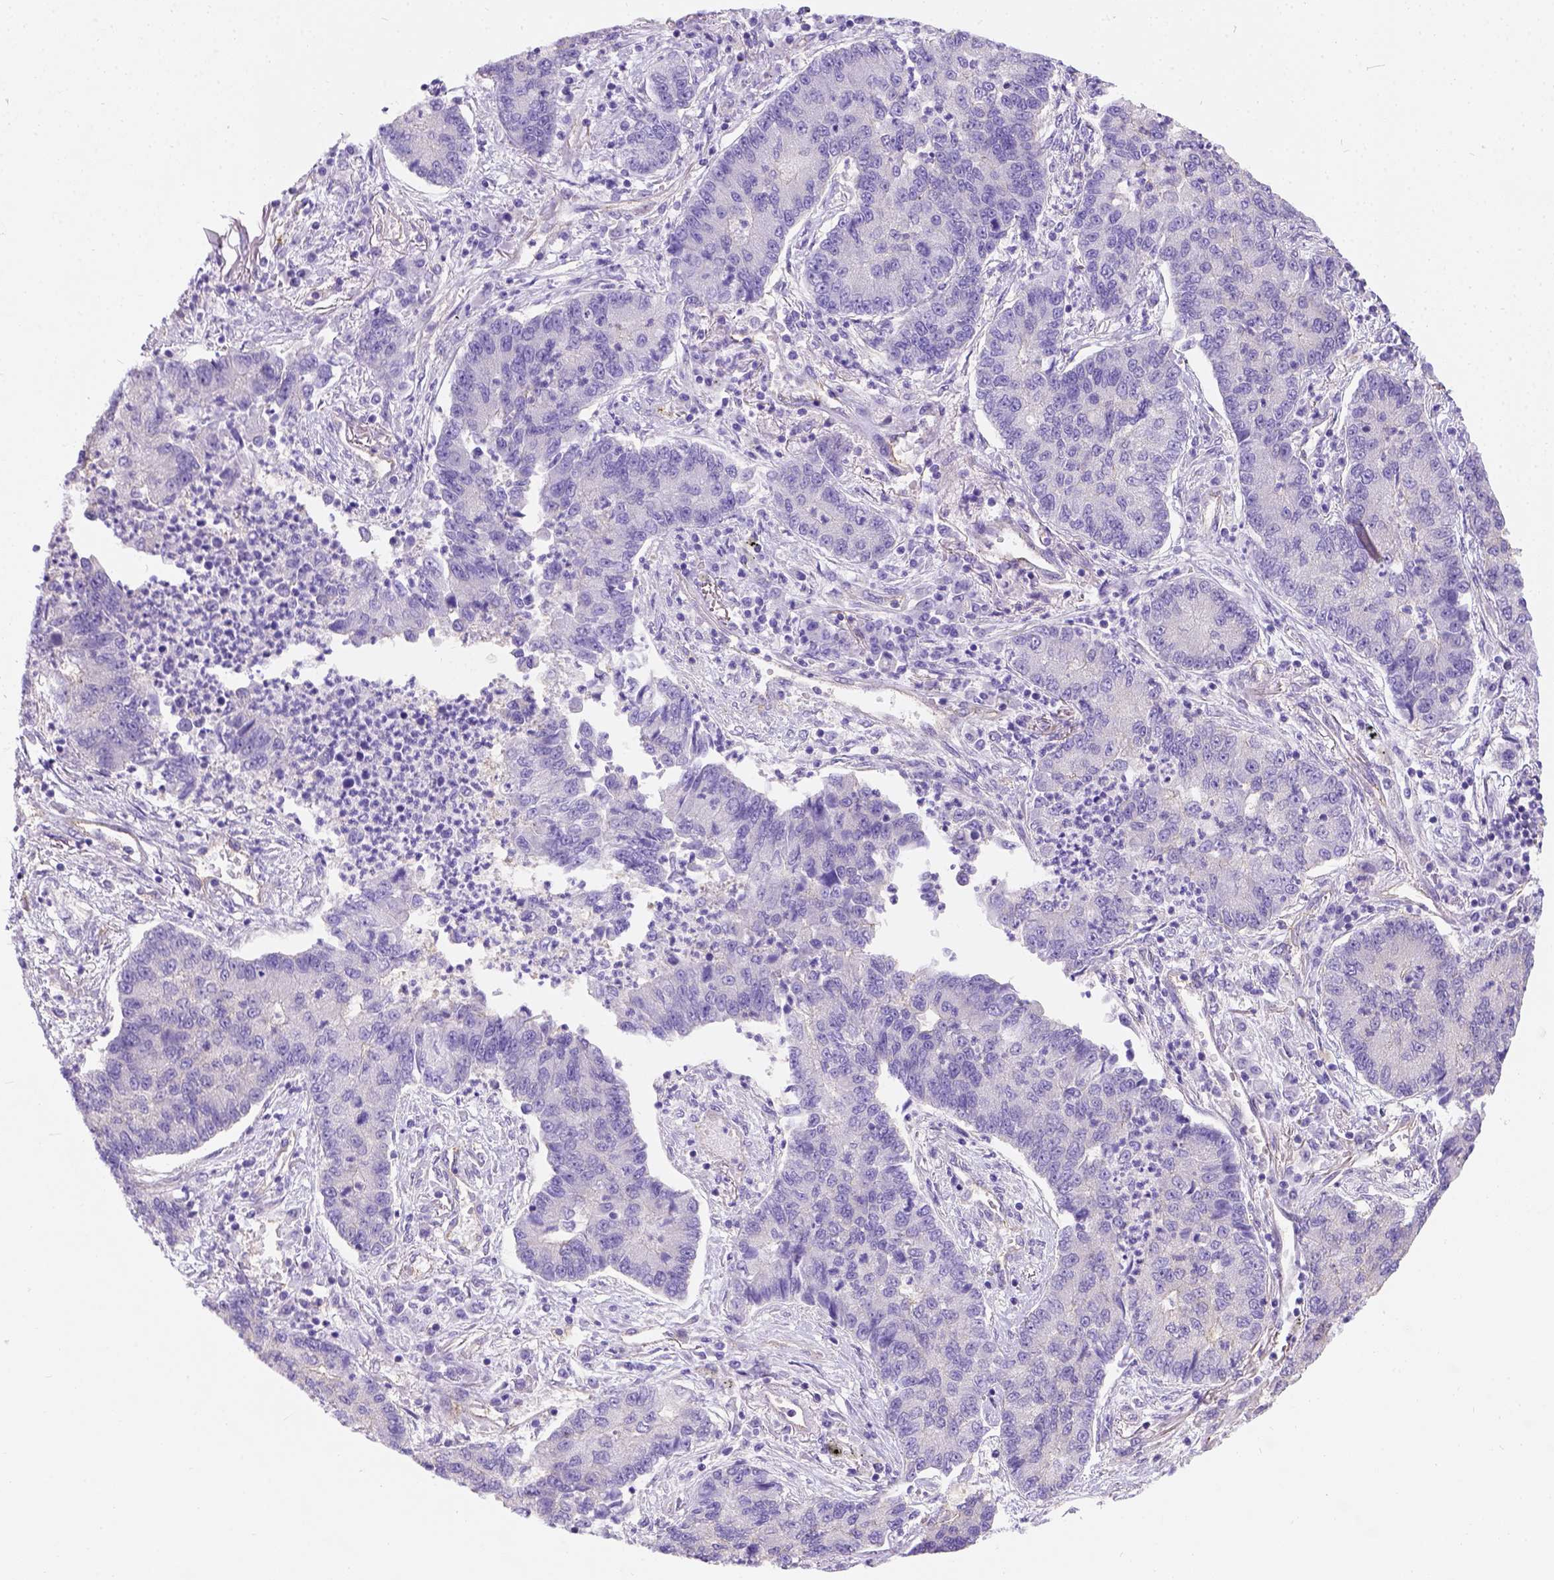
{"staining": {"intensity": "negative", "quantity": "none", "location": "none"}, "tissue": "lung cancer", "cell_type": "Tumor cells", "image_type": "cancer", "snomed": [{"axis": "morphology", "description": "Adenocarcinoma, NOS"}, {"axis": "topography", "description": "Lung"}], "caption": "This is an IHC image of lung cancer. There is no expression in tumor cells.", "gene": "PHF7", "patient": {"sex": "female", "age": 57}}